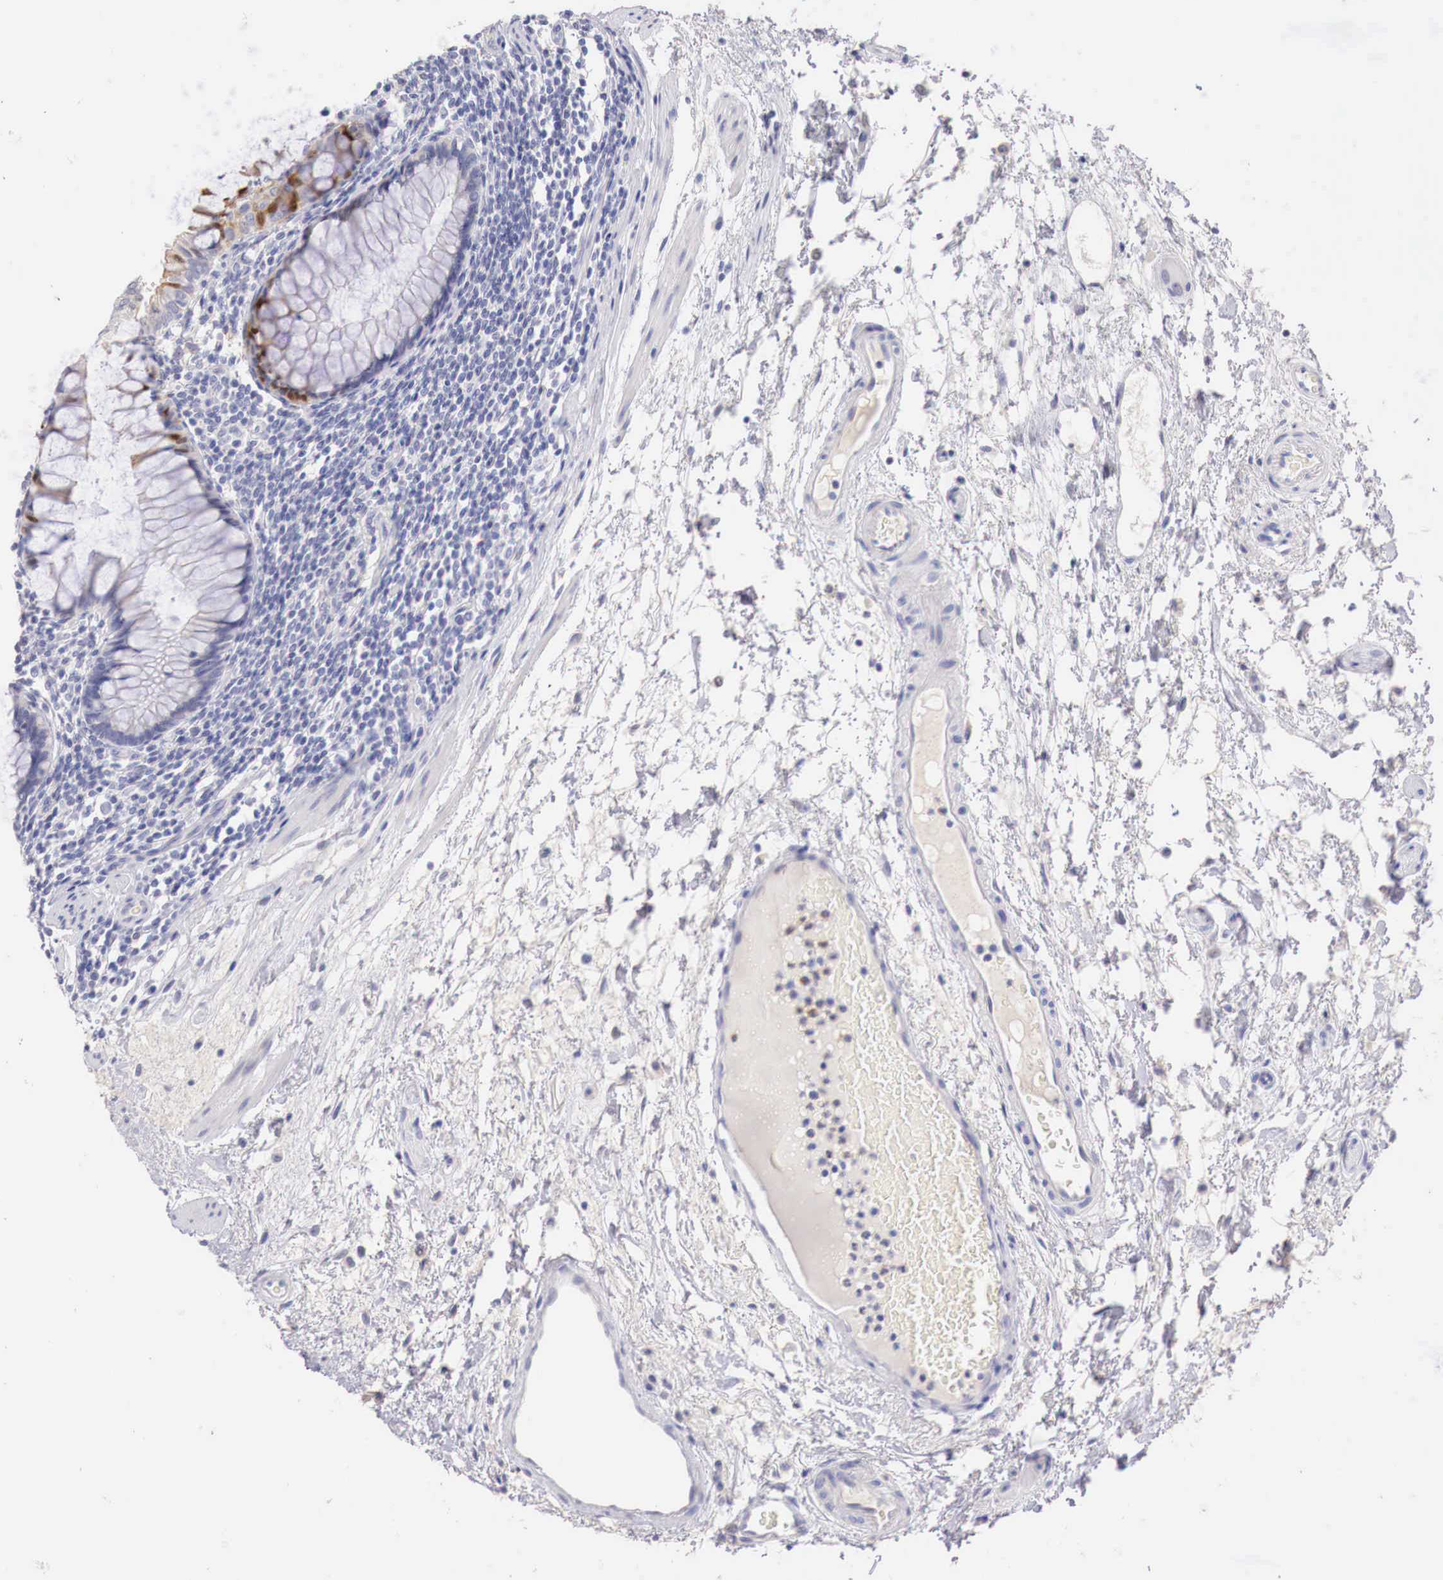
{"staining": {"intensity": "negative", "quantity": "none", "location": "none"}, "tissue": "colon", "cell_type": "Endothelial cells", "image_type": "normal", "snomed": [{"axis": "morphology", "description": "Normal tissue, NOS"}, {"axis": "topography", "description": "Colon"}], "caption": "IHC of benign colon displays no expression in endothelial cells.", "gene": "ITIH6", "patient": {"sex": "male", "age": 1}}